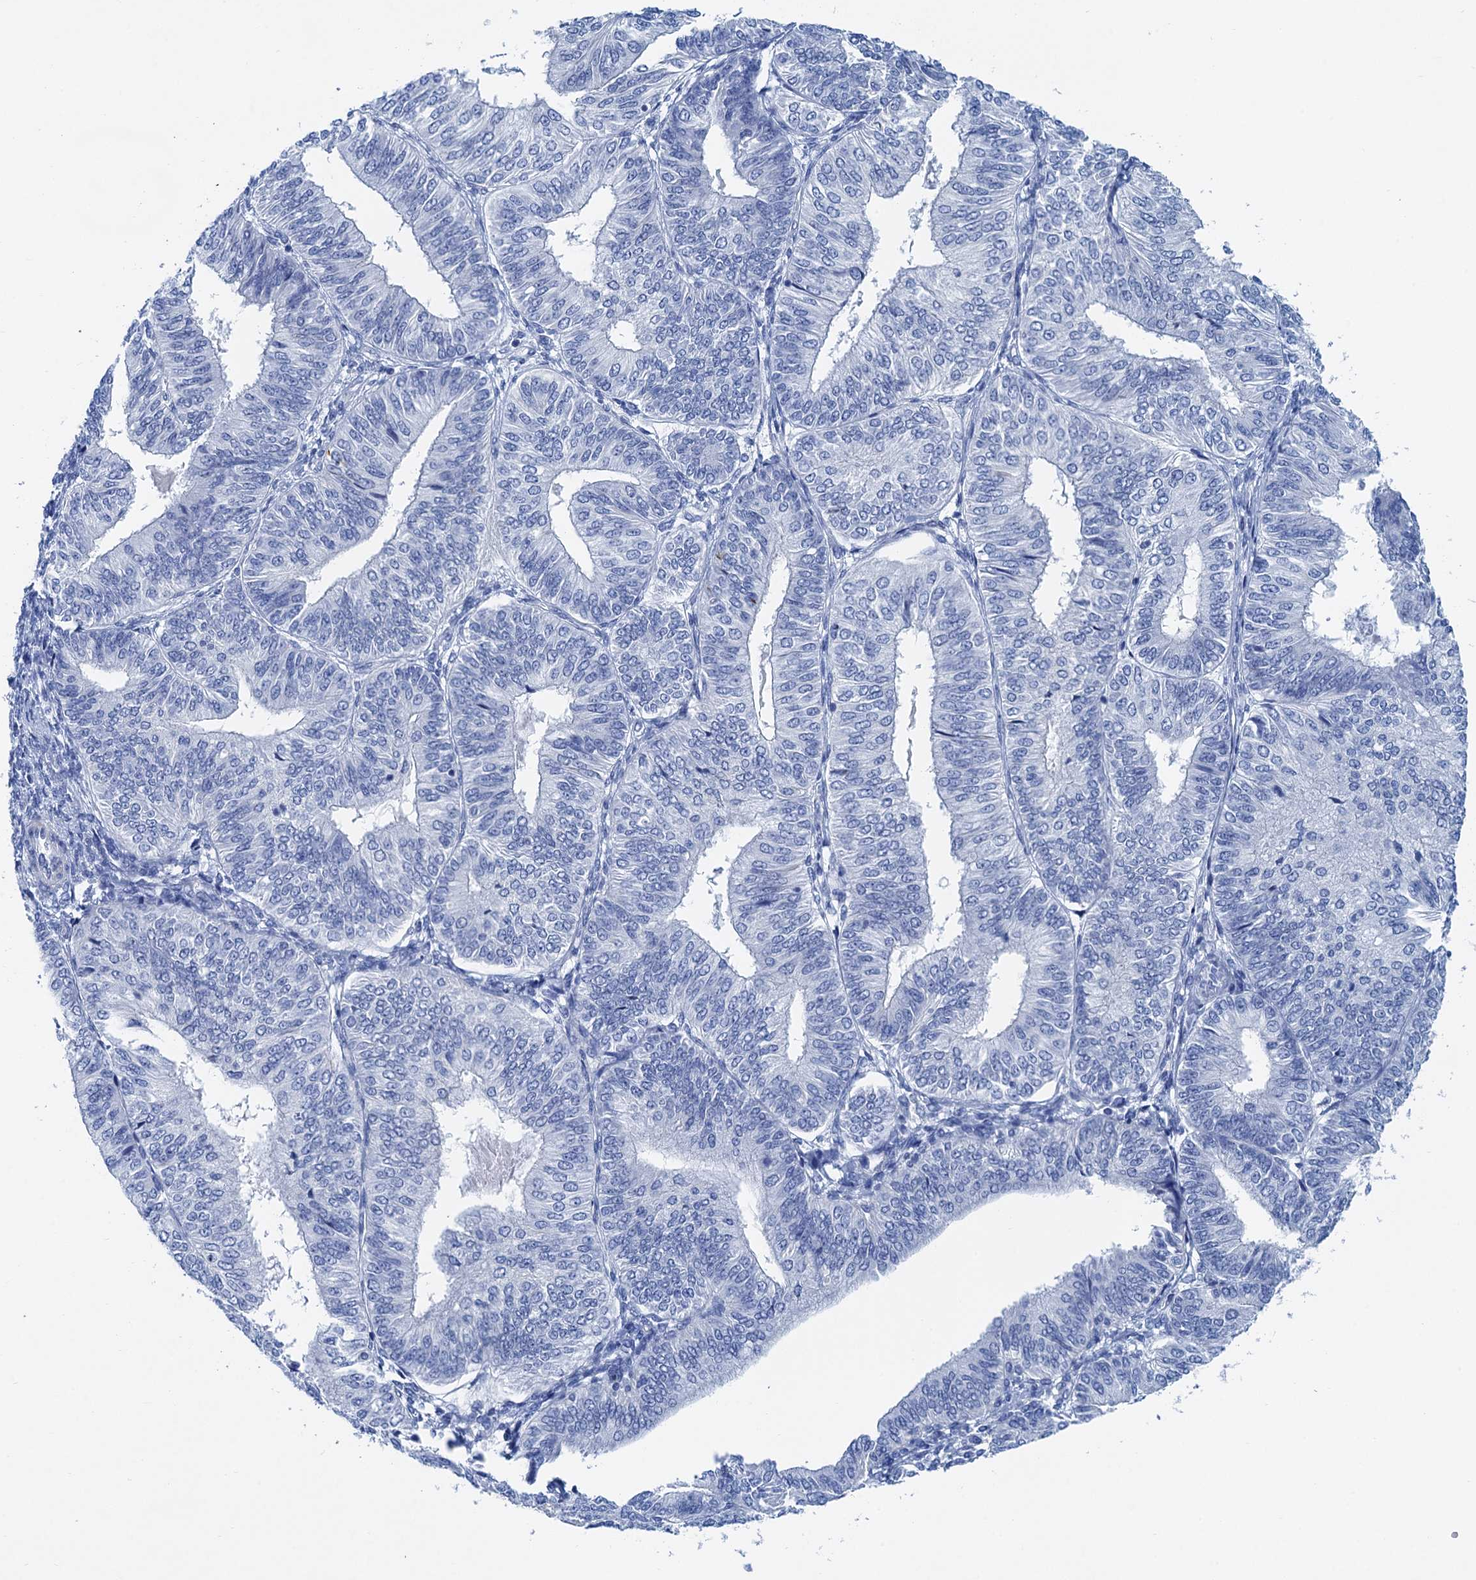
{"staining": {"intensity": "negative", "quantity": "none", "location": "none"}, "tissue": "endometrial cancer", "cell_type": "Tumor cells", "image_type": "cancer", "snomed": [{"axis": "morphology", "description": "Adenocarcinoma, NOS"}, {"axis": "topography", "description": "Endometrium"}], "caption": "Micrograph shows no significant protein positivity in tumor cells of endometrial cancer.", "gene": "NLRP10", "patient": {"sex": "female", "age": 58}}